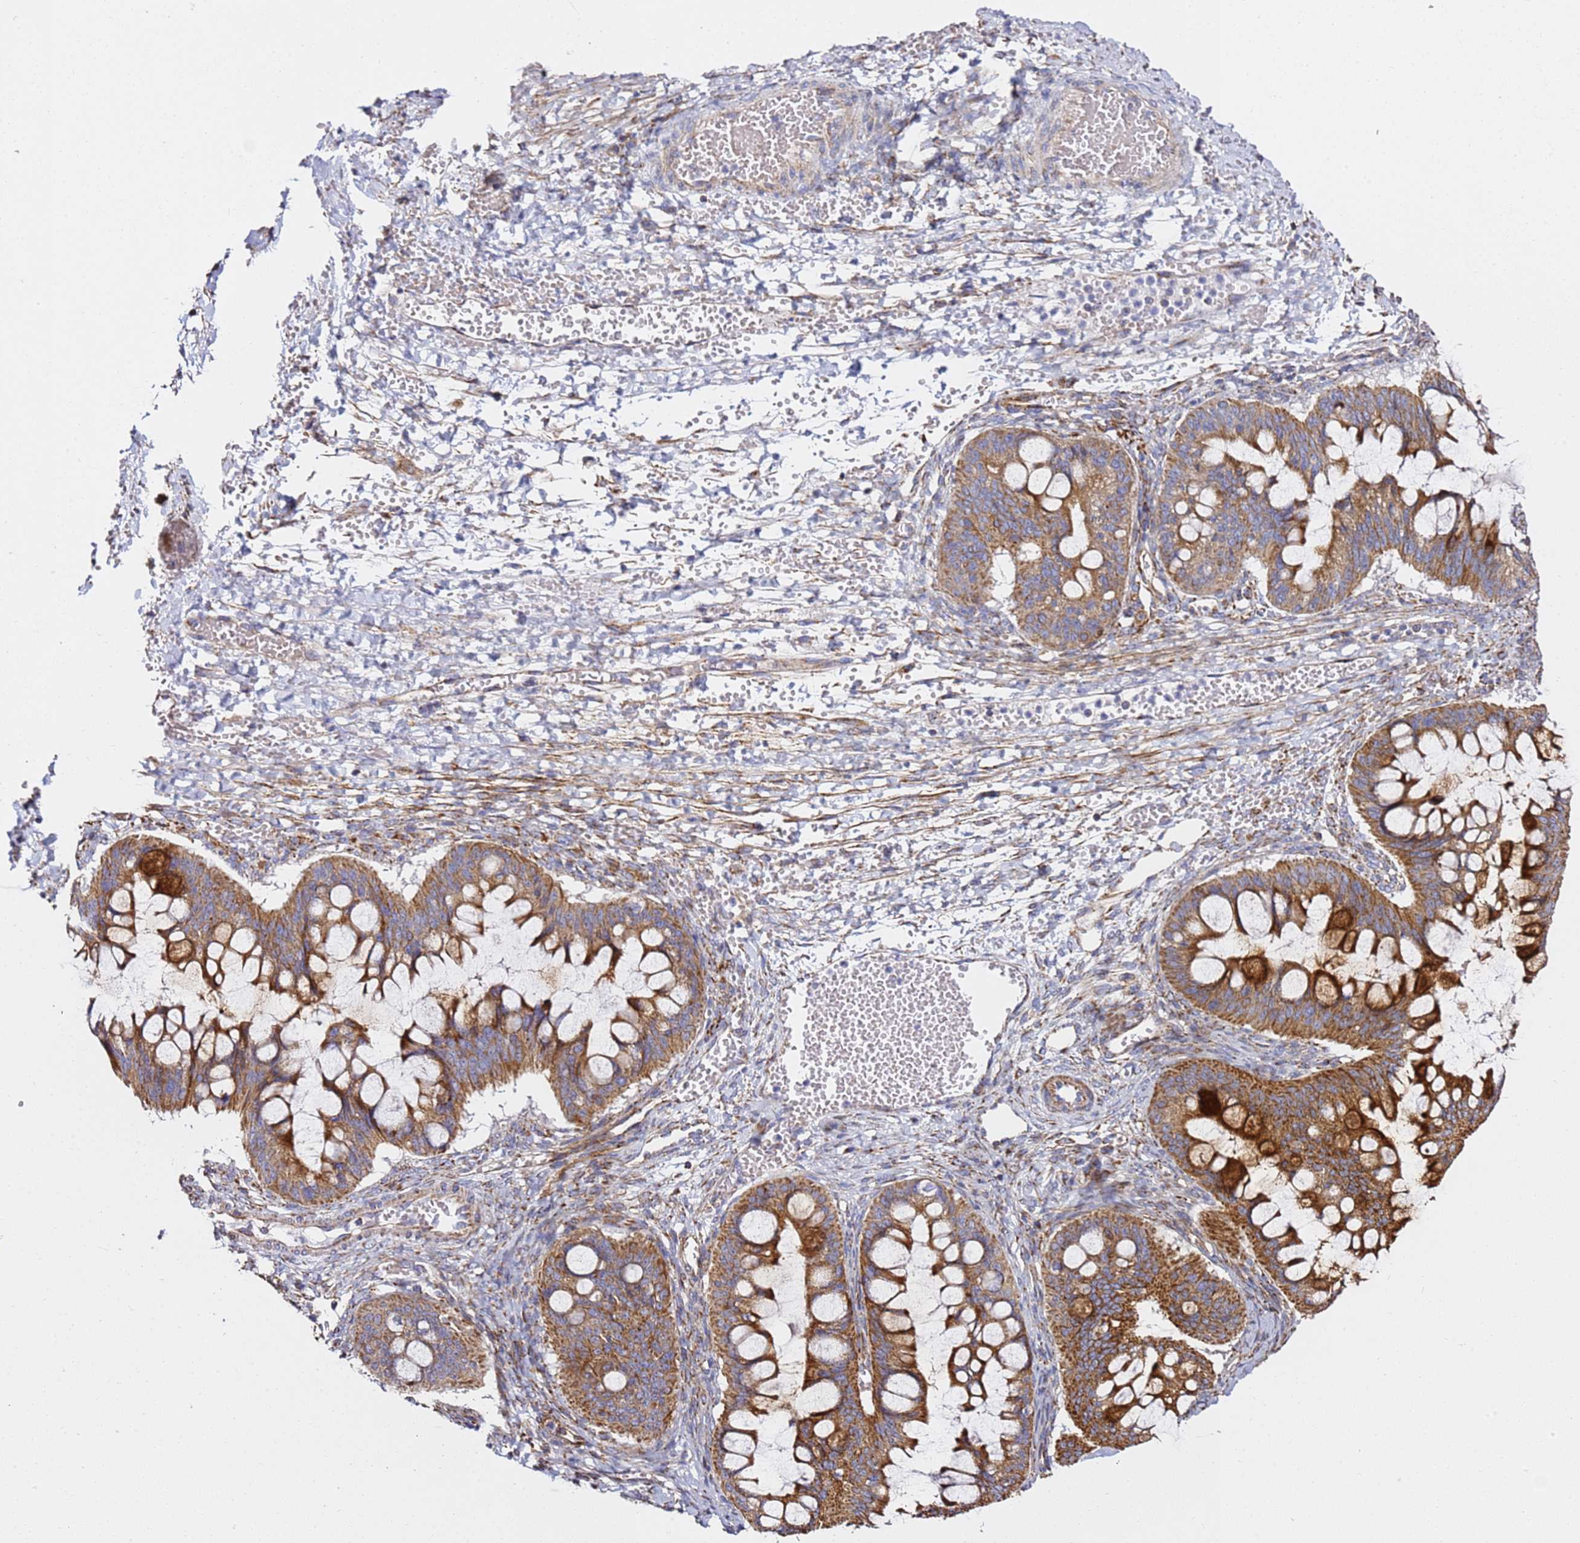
{"staining": {"intensity": "moderate", "quantity": ">75%", "location": "cytoplasmic/membranous"}, "tissue": "ovarian cancer", "cell_type": "Tumor cells", "image_type": "cancer", "snomed": [{"axis": "morphology", "description": "Cystadenocarcinoma, mucinous, NOS"}, {"axis": "topography", "description": "Ovary"}], "caption": "Protein analysis of ovarian cancer tissue demonstrates moderate cytoplasmic/membranous staining in about >75% of tumor cells.", "gene": "NDUFA3", "patient": {"sex": "female", "age": 73}}